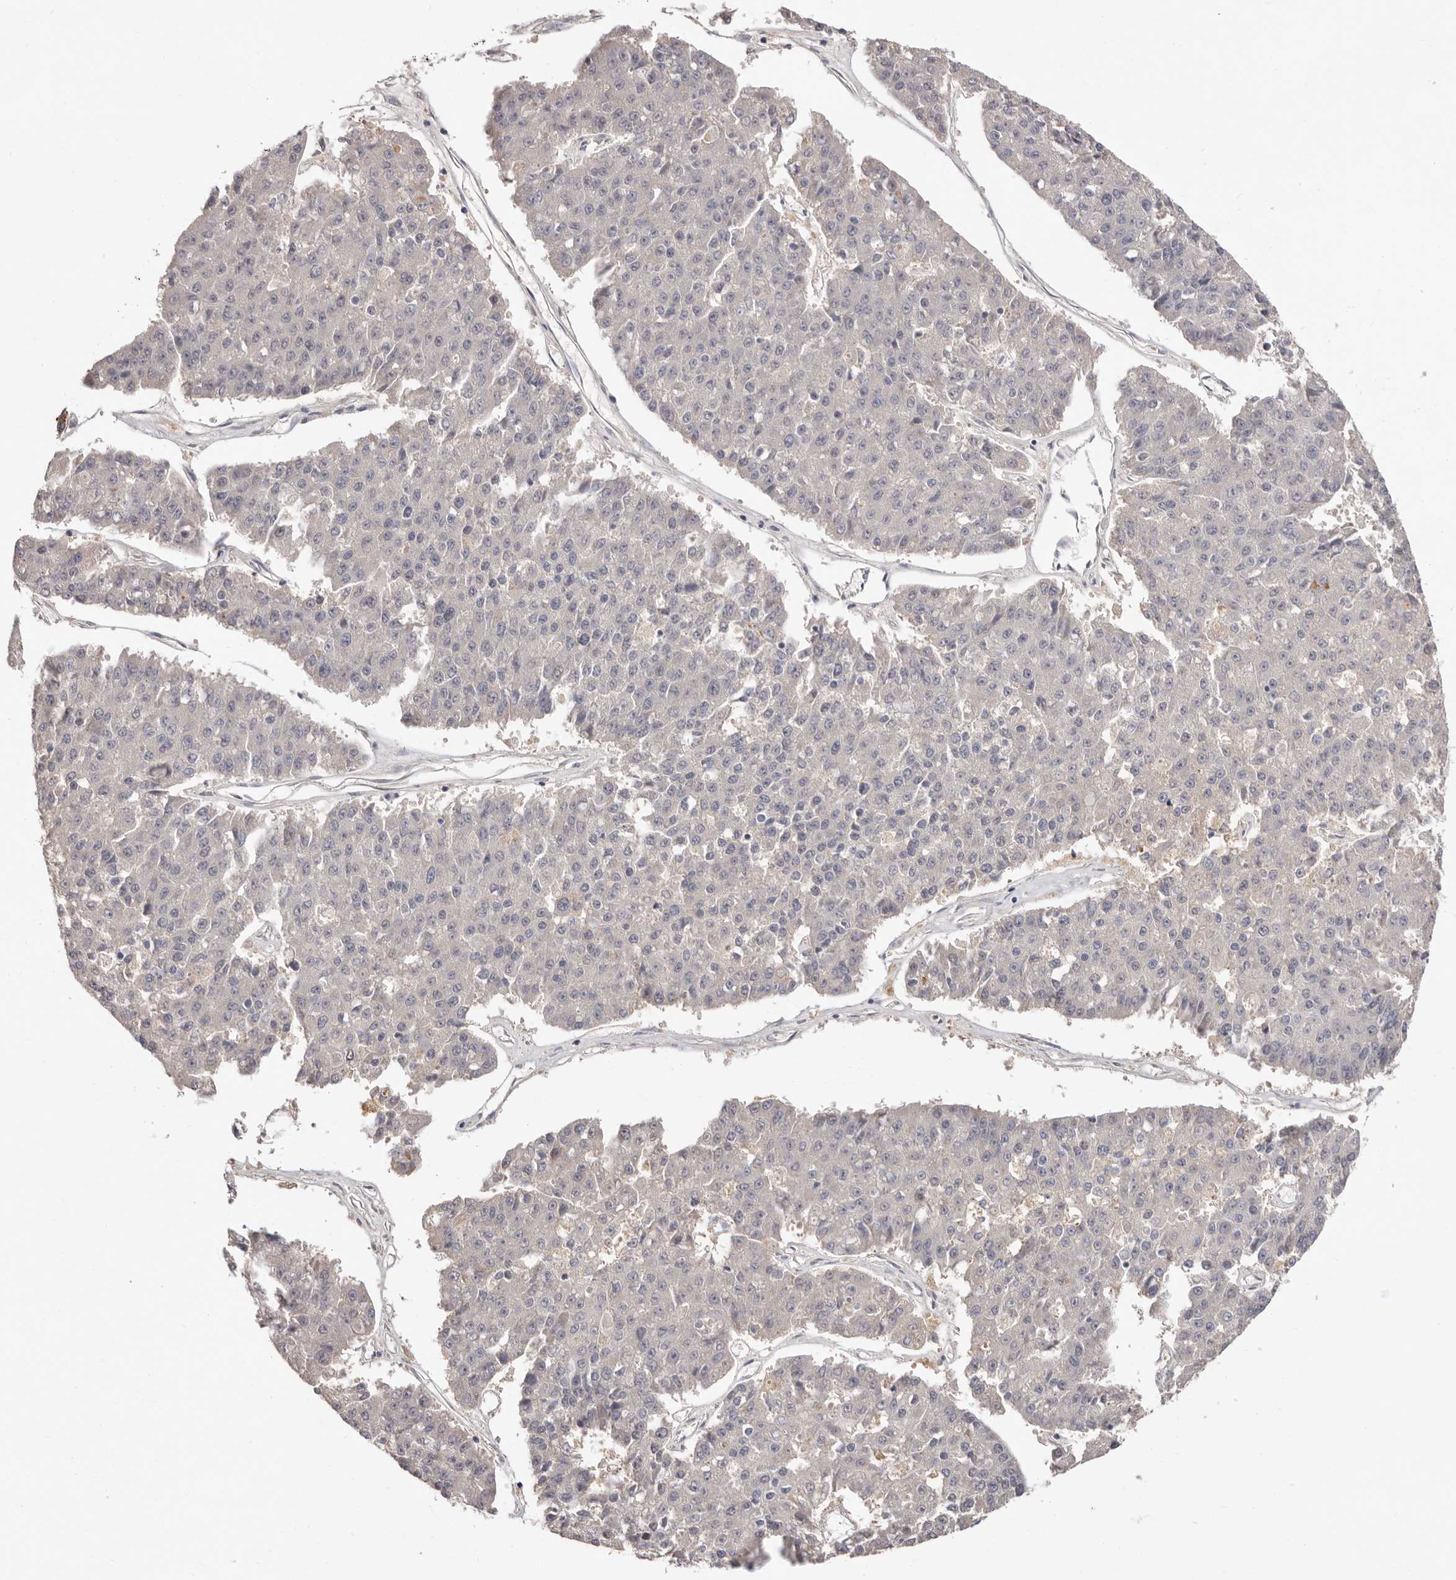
{"staining": {"intensity": "negative", "quantity": "none", "location": "none"}, "tissue": "pancreatic cancer", "cell_type": "Tumor cells", "image_type": "cancer", "snomed": [{"axis": "morphology", "description": "Adenocarcinoma, NOS"}, {"axis": "topography", "description": "Pancreas"}], "caption": "Immunohistochemistry of human pancreatic adenocarcinoma exhibits no positivity in tumor cells. (DAB IHC with hematoxylin counter stain).", "gene": "DOP1A", "patient": {"sex": "male", "age": 50}}